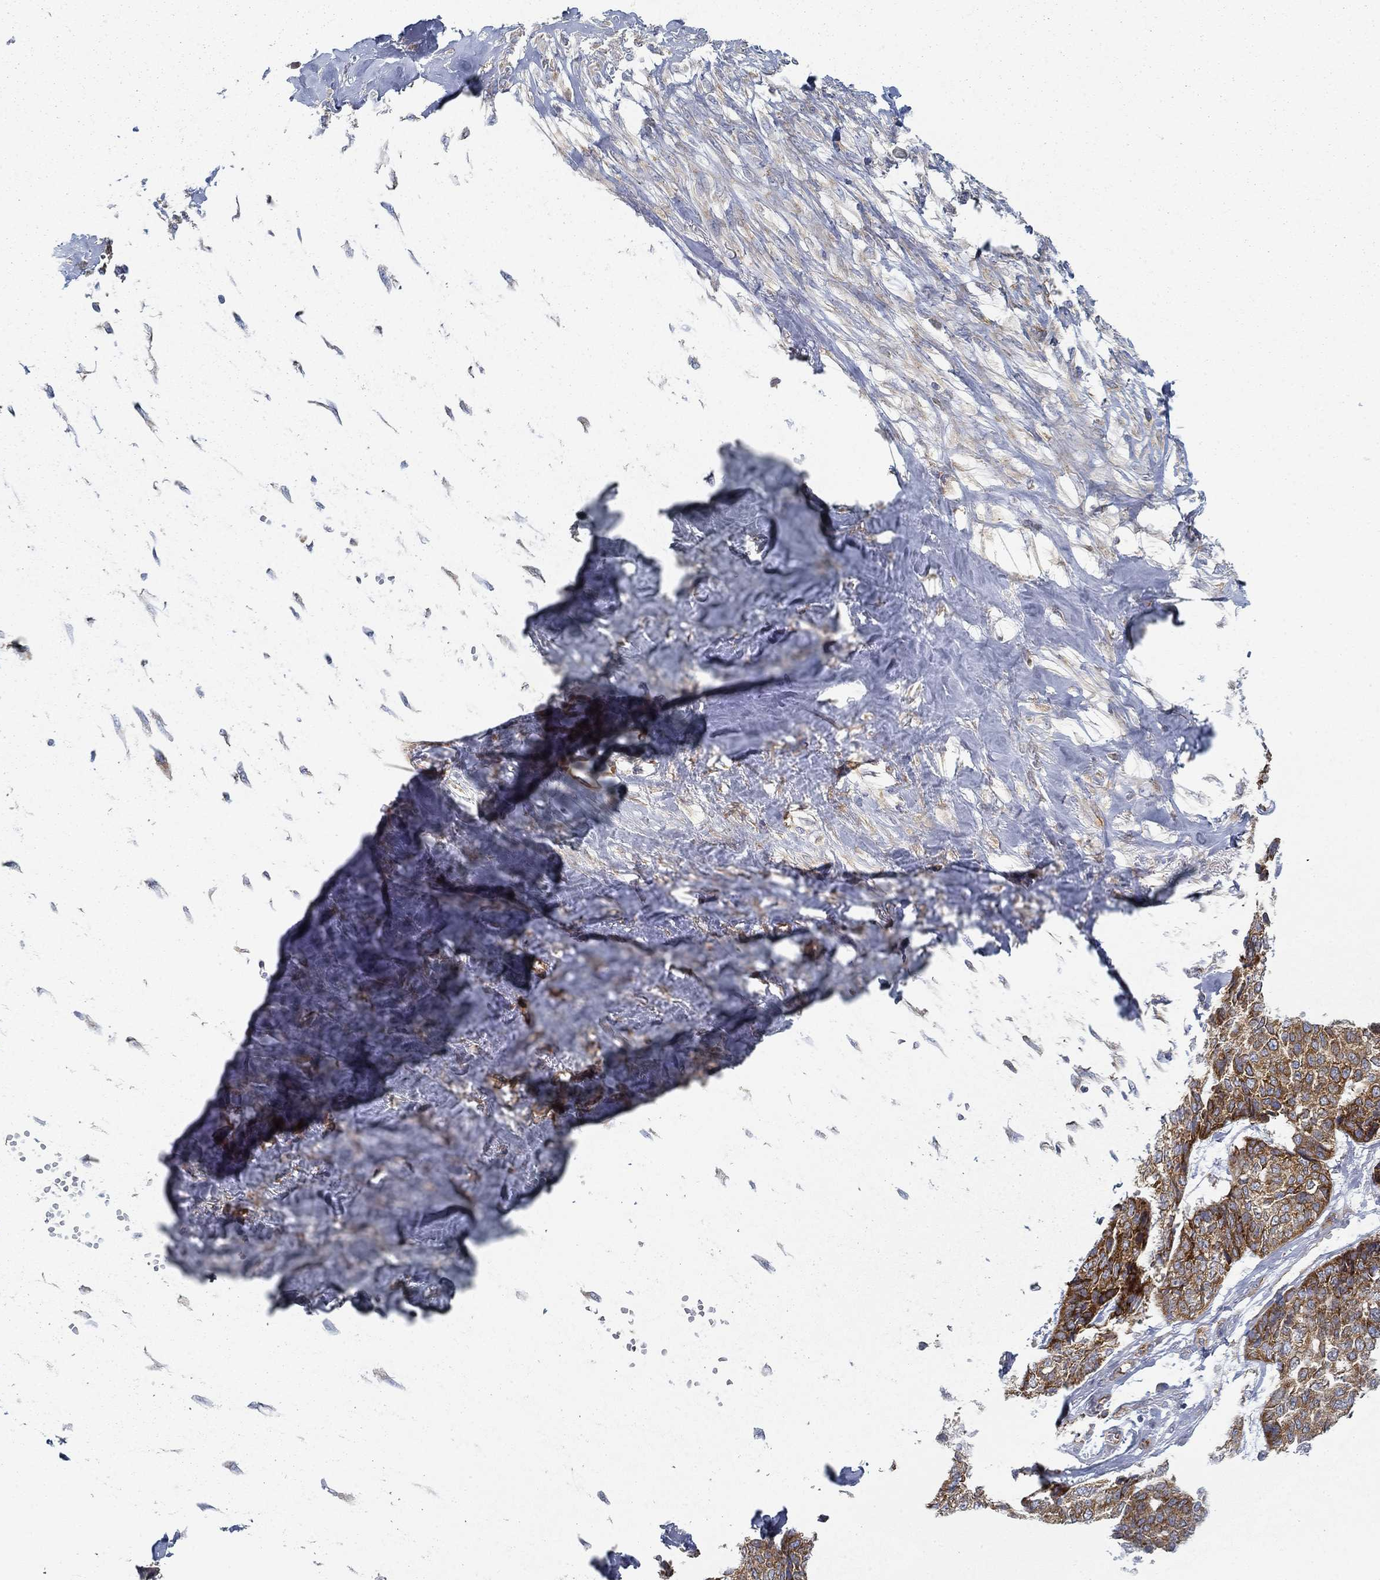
{"staining": {"intensity": "strong", "quantity": ">75%", "location": "cytoplasmic/membranous"}, "tissue": "skin cancer", "cell_type": "Tumor cells", "image_type": "cancer", "snomed": [{"axis": "morphology", "description": "Basal cell carcinoma"}, {"axis": "topography", "description": "Skin"}], "caption": "Skin cancer tissue reveals strong cytoplasmic/membranous staining in approximately >75% of tumor cells, visualized by immunohistochemistry.", "gene": "FXR1", "patient": {"sex": "male", "age": 86}}